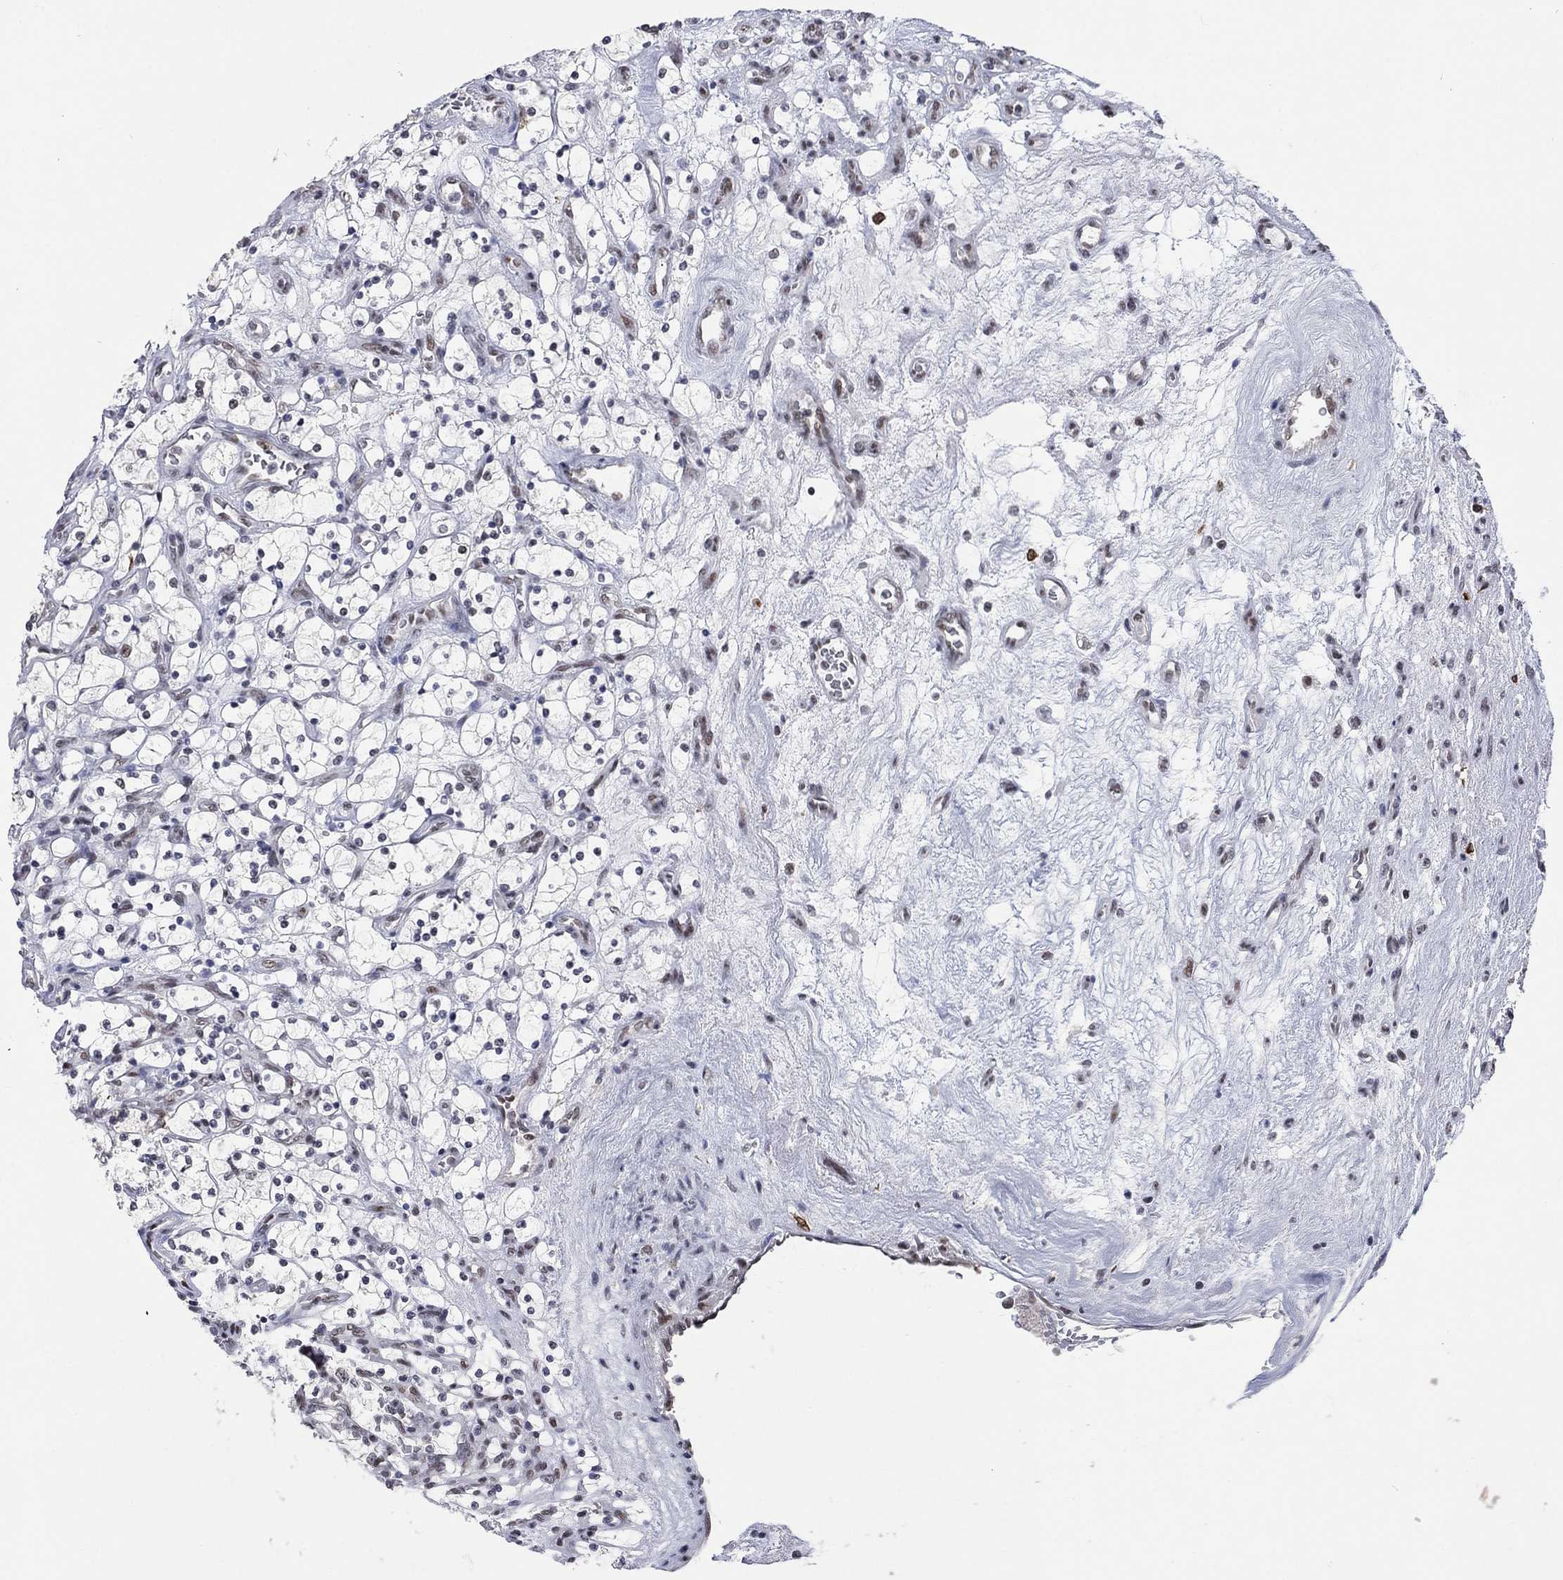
{"staining": {"intensity": "negative", "quantity": "none", "location": "none"}, "tissue": "renal cancer", "cell_type": "Tumor cells", "image_type": "cancer", "snomed": [{"axis": "morphology", "description": "Adenocarcinoma, NOS"}, {"axis": "topography", "description": "Kidney"}], "caption": "Adenocarcinoma (renal) stained for a protein using immunohistochemistry (IHC) displays no positivity tumor cells.", "gene": "HCFC1", "patient": {"sex": "female", "age": 69}}